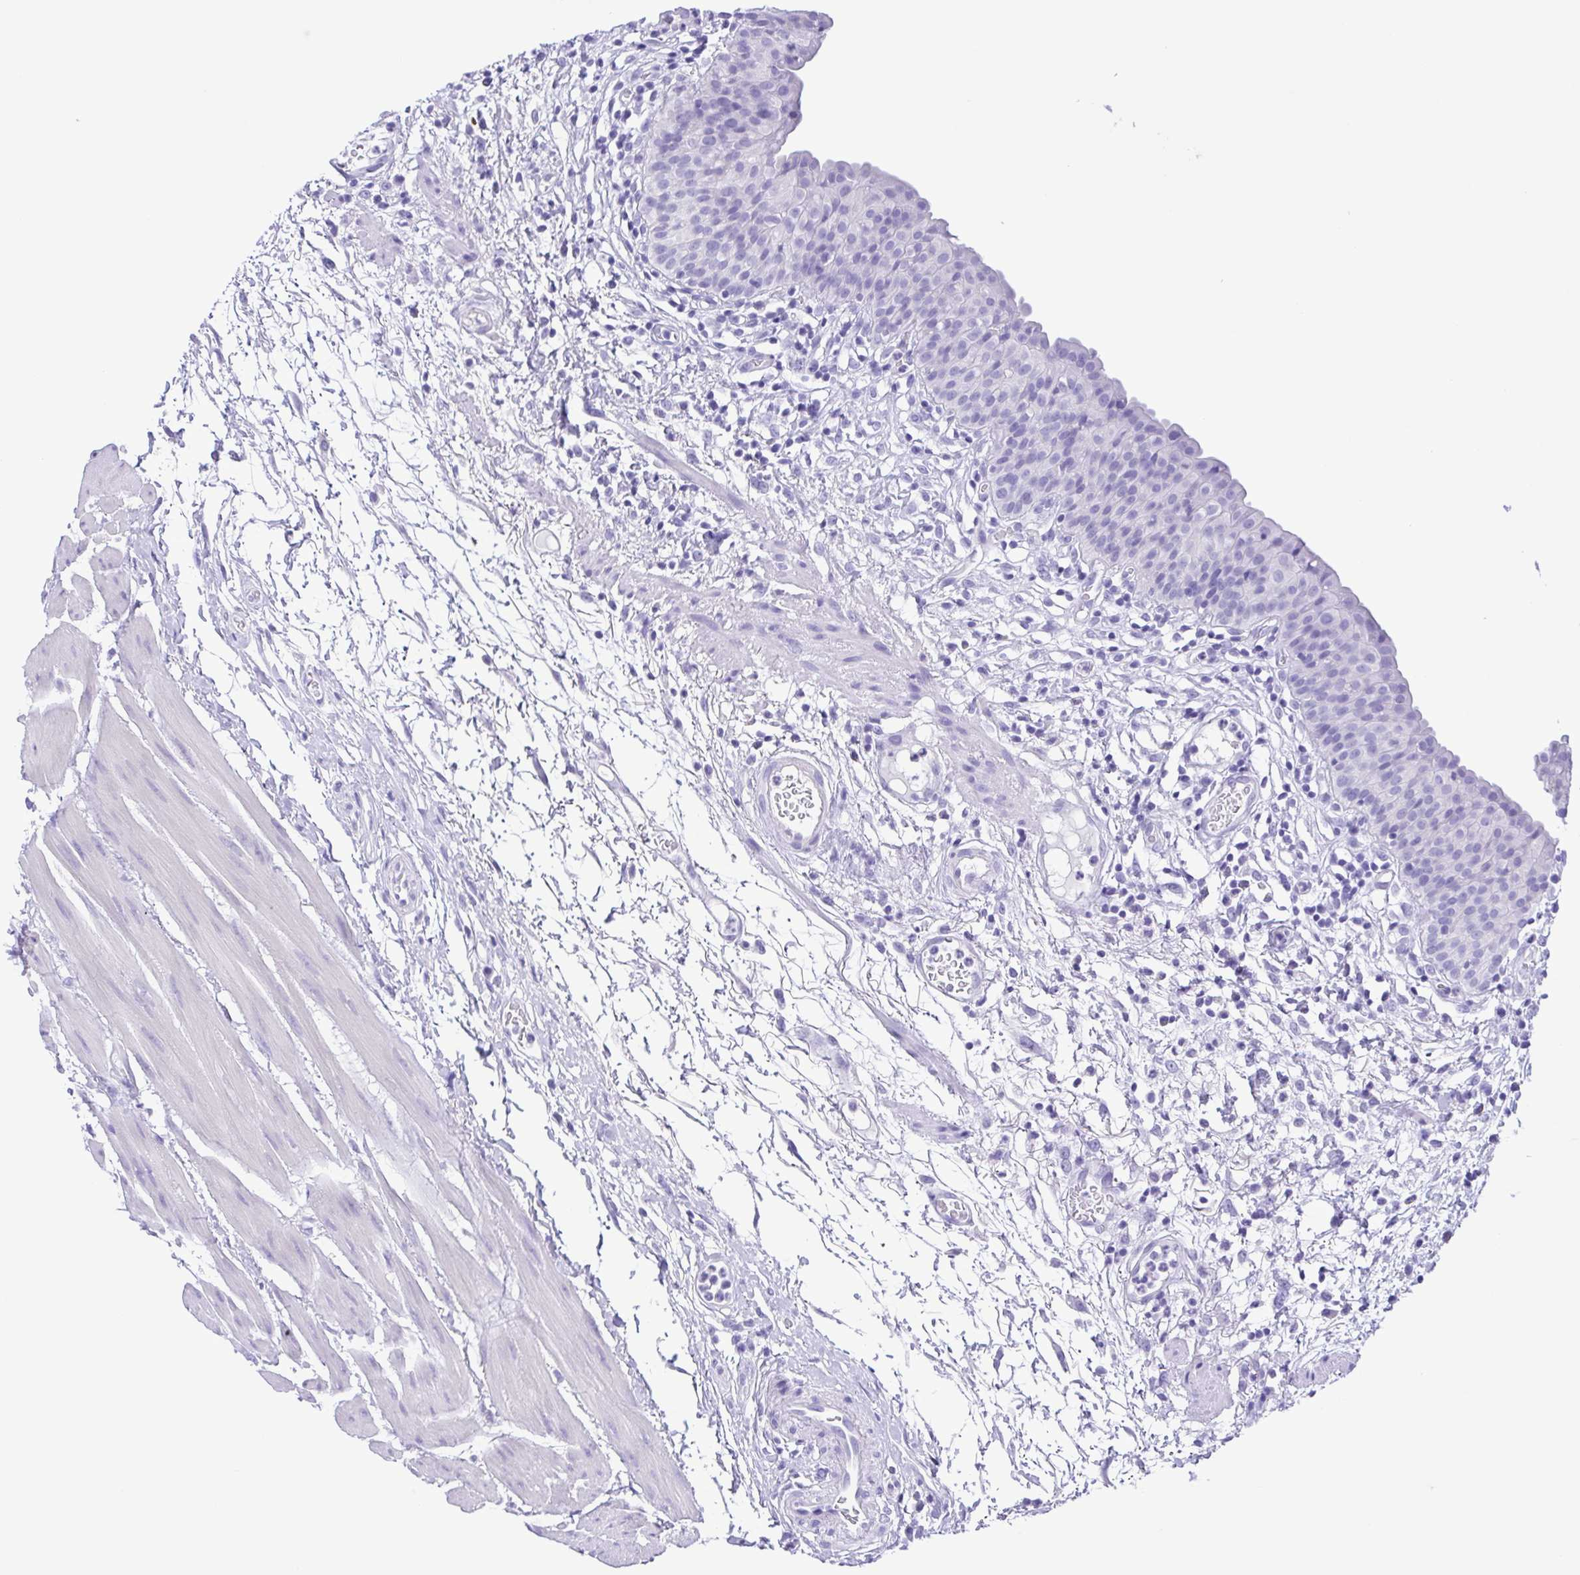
{"staining": {"intensity": "negative", "quantity": "none", "location": "none"}, "tissue": "urinary bladder", "cell_type": "Urothelial cells", "image_type": "normal", "snomed": [{"axis": "morphology", "description": "Normal tissue, NOS"}, {"axis": "morphology", "description": "Inflammation, NOS"}, {"axis": "topography", "description": "Urinary bladder"}], "caption": "There is no significant expression in urothelial cells of urinary bladder. (DAB immunohistochemistry visualized using brightfield microscopy, high magnification).", "gene": "OVGP1", "patient": {"sex": "male", "age": 57}}